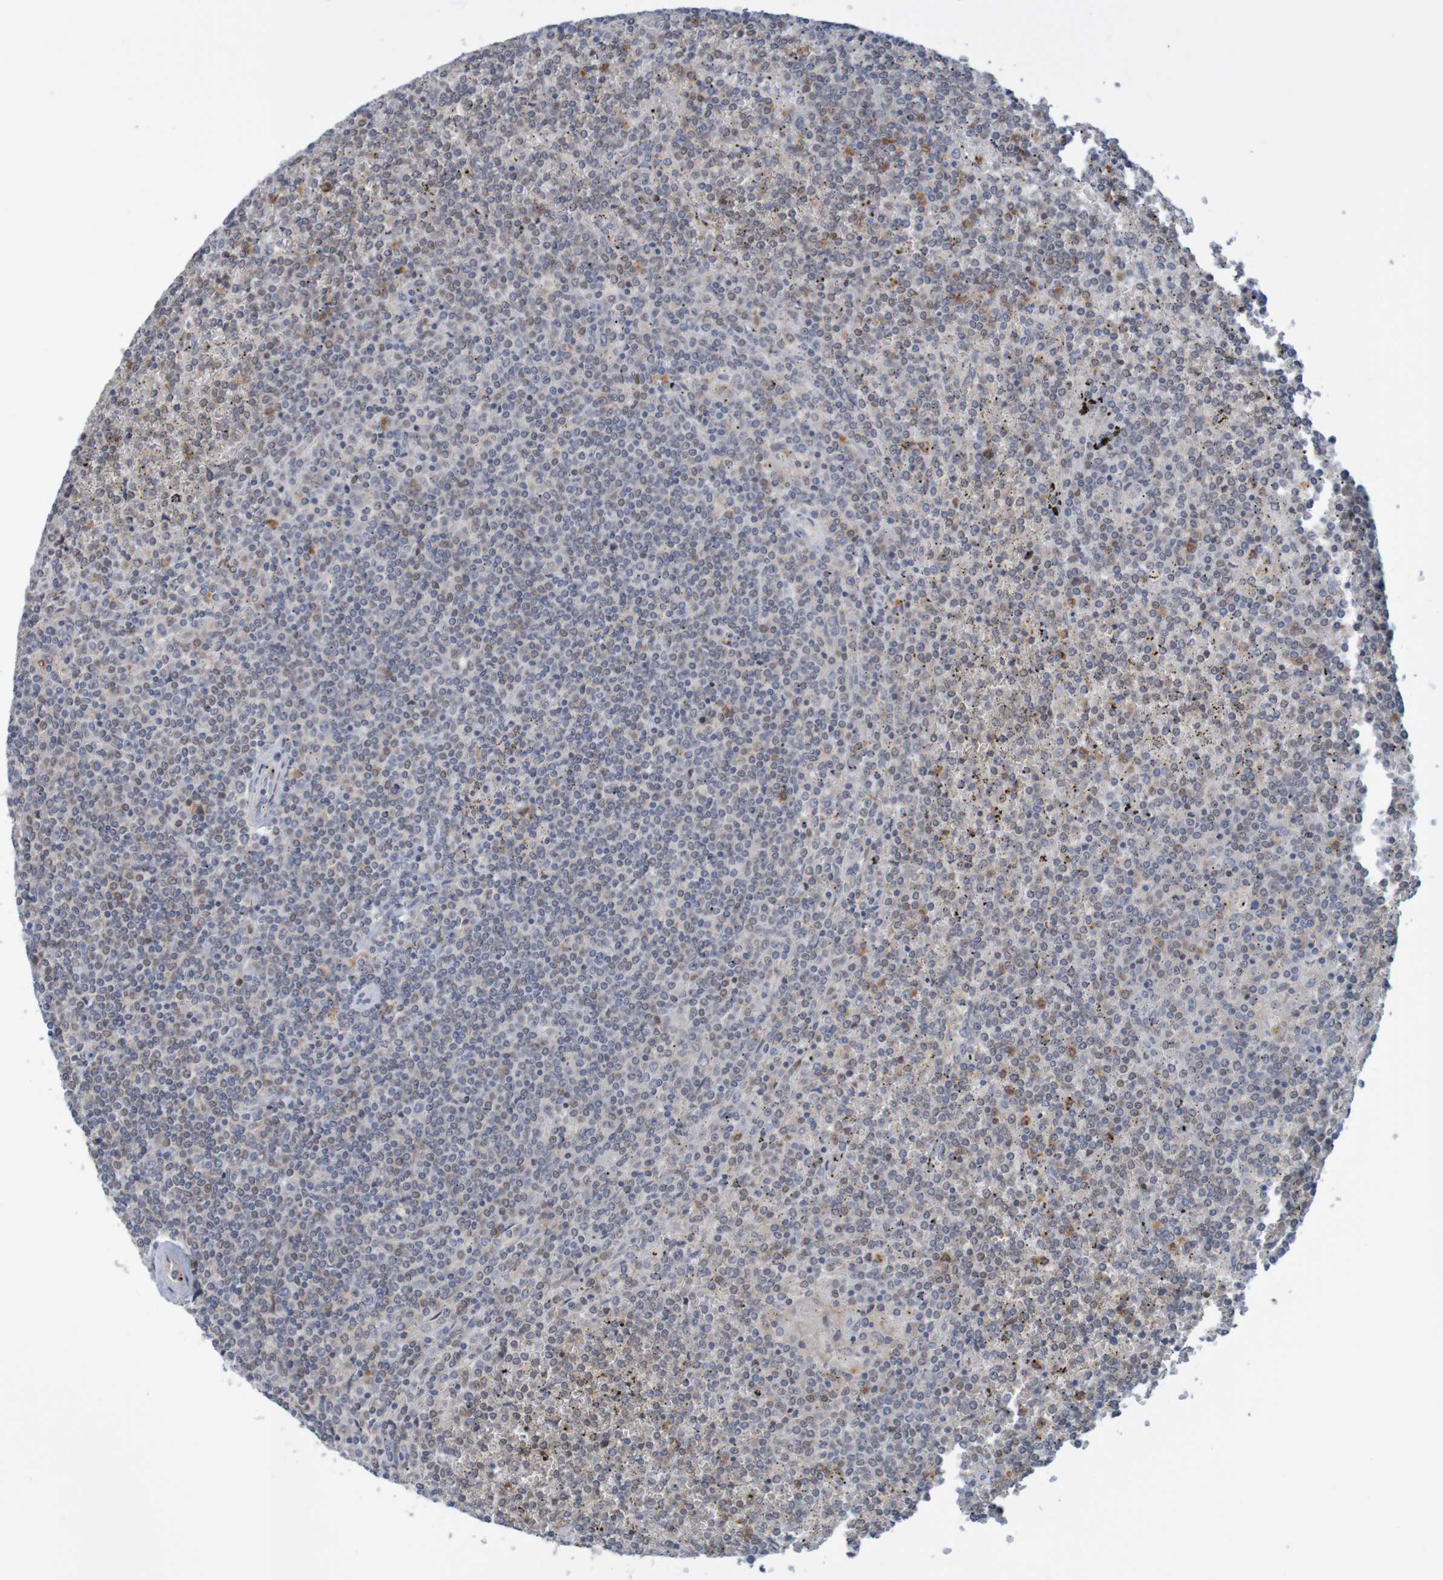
{"staining": {"intensity": "moderate", "quantity": "<25%", "location": "cytoplasmic/membranous"}, "tissue": "lymphoma", "cell_type": "Tumor cells", "image_type": "cancer", "snomed": [{"axis": "morphology", "description": "Malignant lymphoma, non-Hodgkin's type, Low grade"}, {"axis": "topography", "description": "Spleen"}], "caption": "Protein staining demonstrates moderate cytoplasmic/membranous positivity in about <25% of tumor cells in malignant lymphoma, non-Hodgkin's type (low-grade).", "gene": "NAV2", "patient": {"sex": "female", "age": 19}}